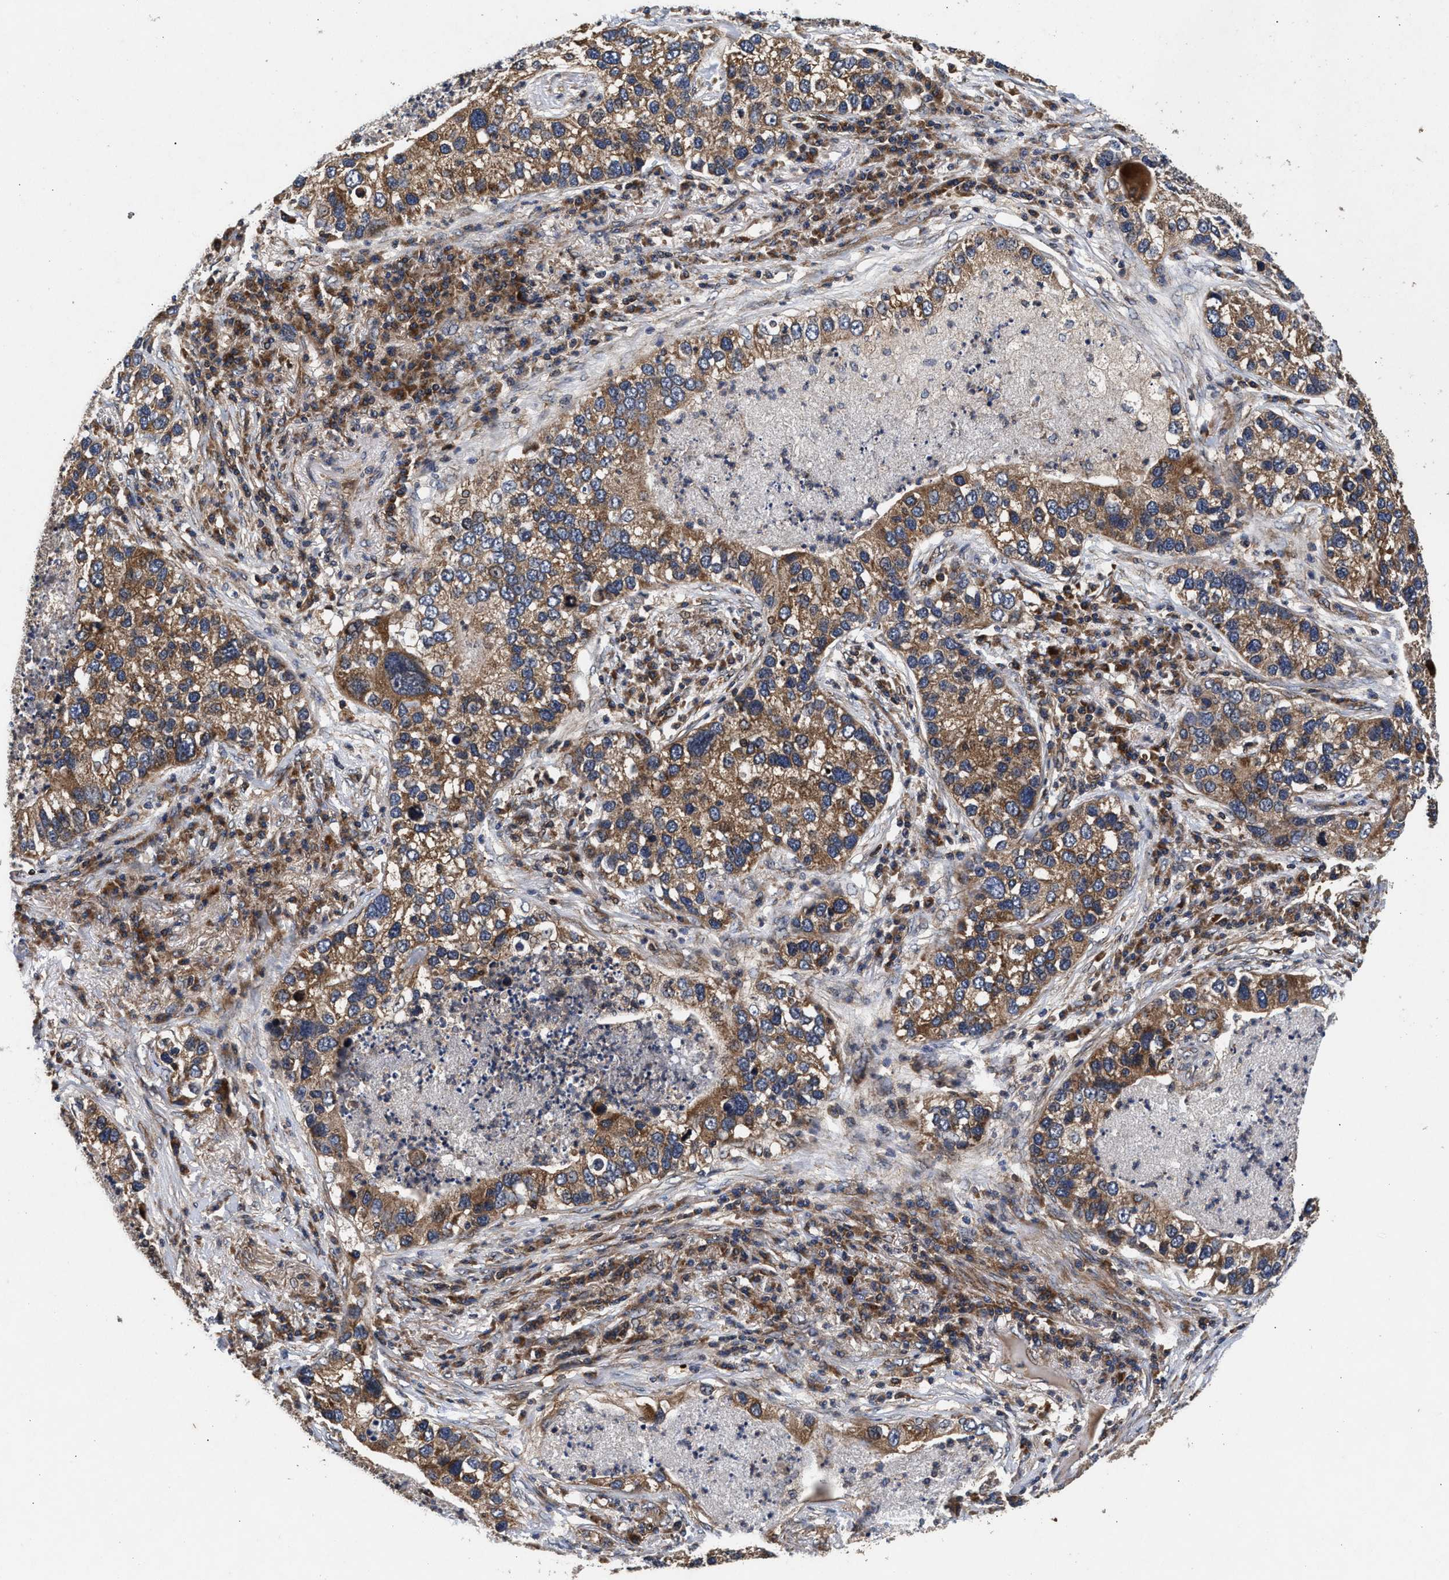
{"staining": {"intensity": "moderate", "quantity": ">75%", "location": "cytoplasmic/membranous"}, "tissue": "lung cancer", "cell_type": "Tumor cells", "image_type": "cancer", "snomed": [{"axis": "morphology", "description": "Normal tissue, NOS"}, {"axis": "morphology", "description": "Adenocarcinoma, NOS"}, {"axis": "topography", "description": "Bronchus"}, {"axis": "topography", "description": "Lung"}], "caption": "Brown immunohistochemical staining in lung cancer (adenocarcinoma) reveals moderate cytoplasmic/membranous expression in approximately >75% of tumor cells. The staining was performed using DAB, with brown indicating positive protein expression. Nuclei are stained blue with hematoxylin.", "gene": "NFKB2", "patient": {"sex": "male", "age": 54}}